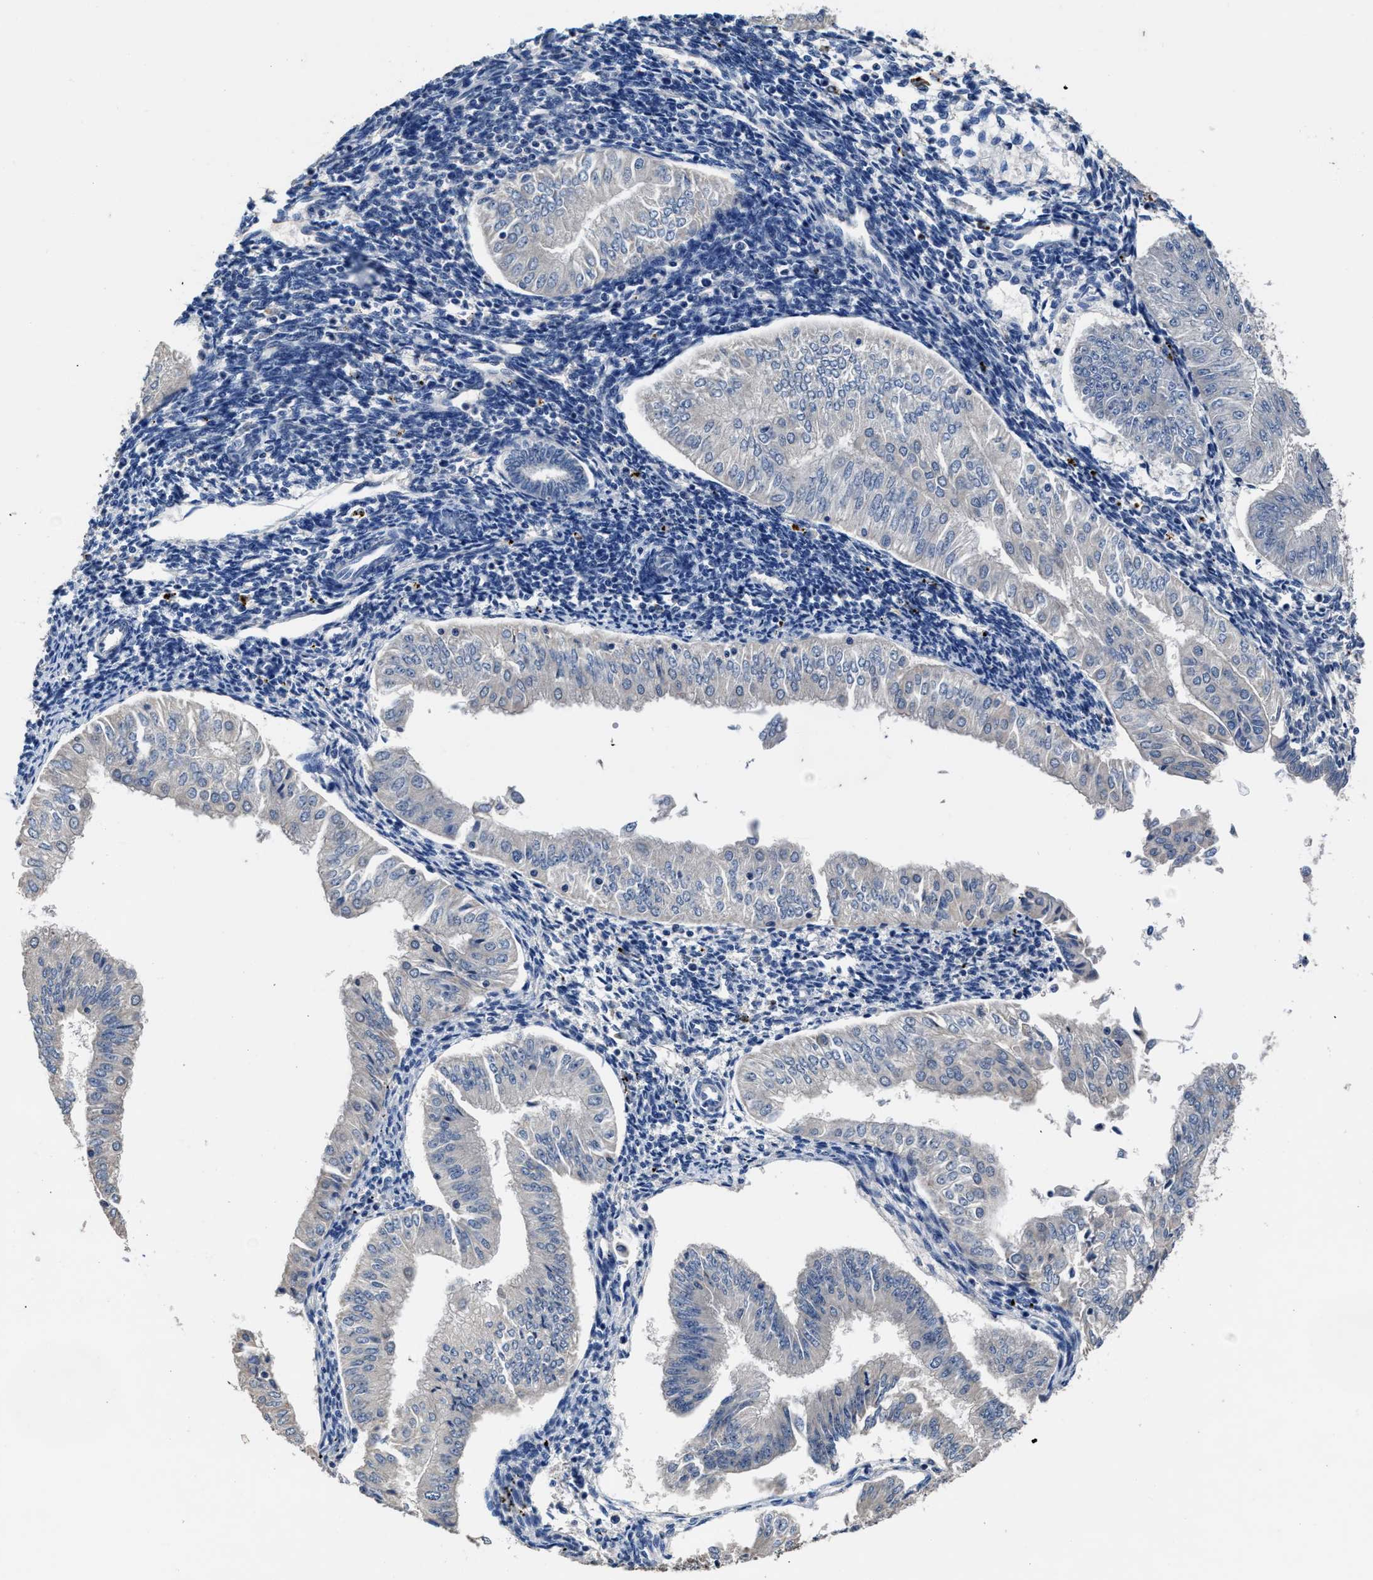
{"staining": {"intensity": "negative", "quantity": "none", "location": "none"}, "tissue": "endometrial cancer", "cell_type": "Tumor cells", "image_type": "cancer", "snomed": [{"axis": "morphology", "description": "Normal tissue, NOS"}, {"axis": "morphology", "description": "Adenocarcinoma, NOS"}, {"axis": "topography", "description": "Endometrium"}], "caption": "High magnification brightfield microscopy of adenocarcinoma (endometrial) stained with DAB (3,3'-diaminobenzidine) (brown) and counterstained with hematoxylin (blue): tumor cells show no significant expression.", "gene": "UBR4", "patient": {"sex": "female", "age": 53}}